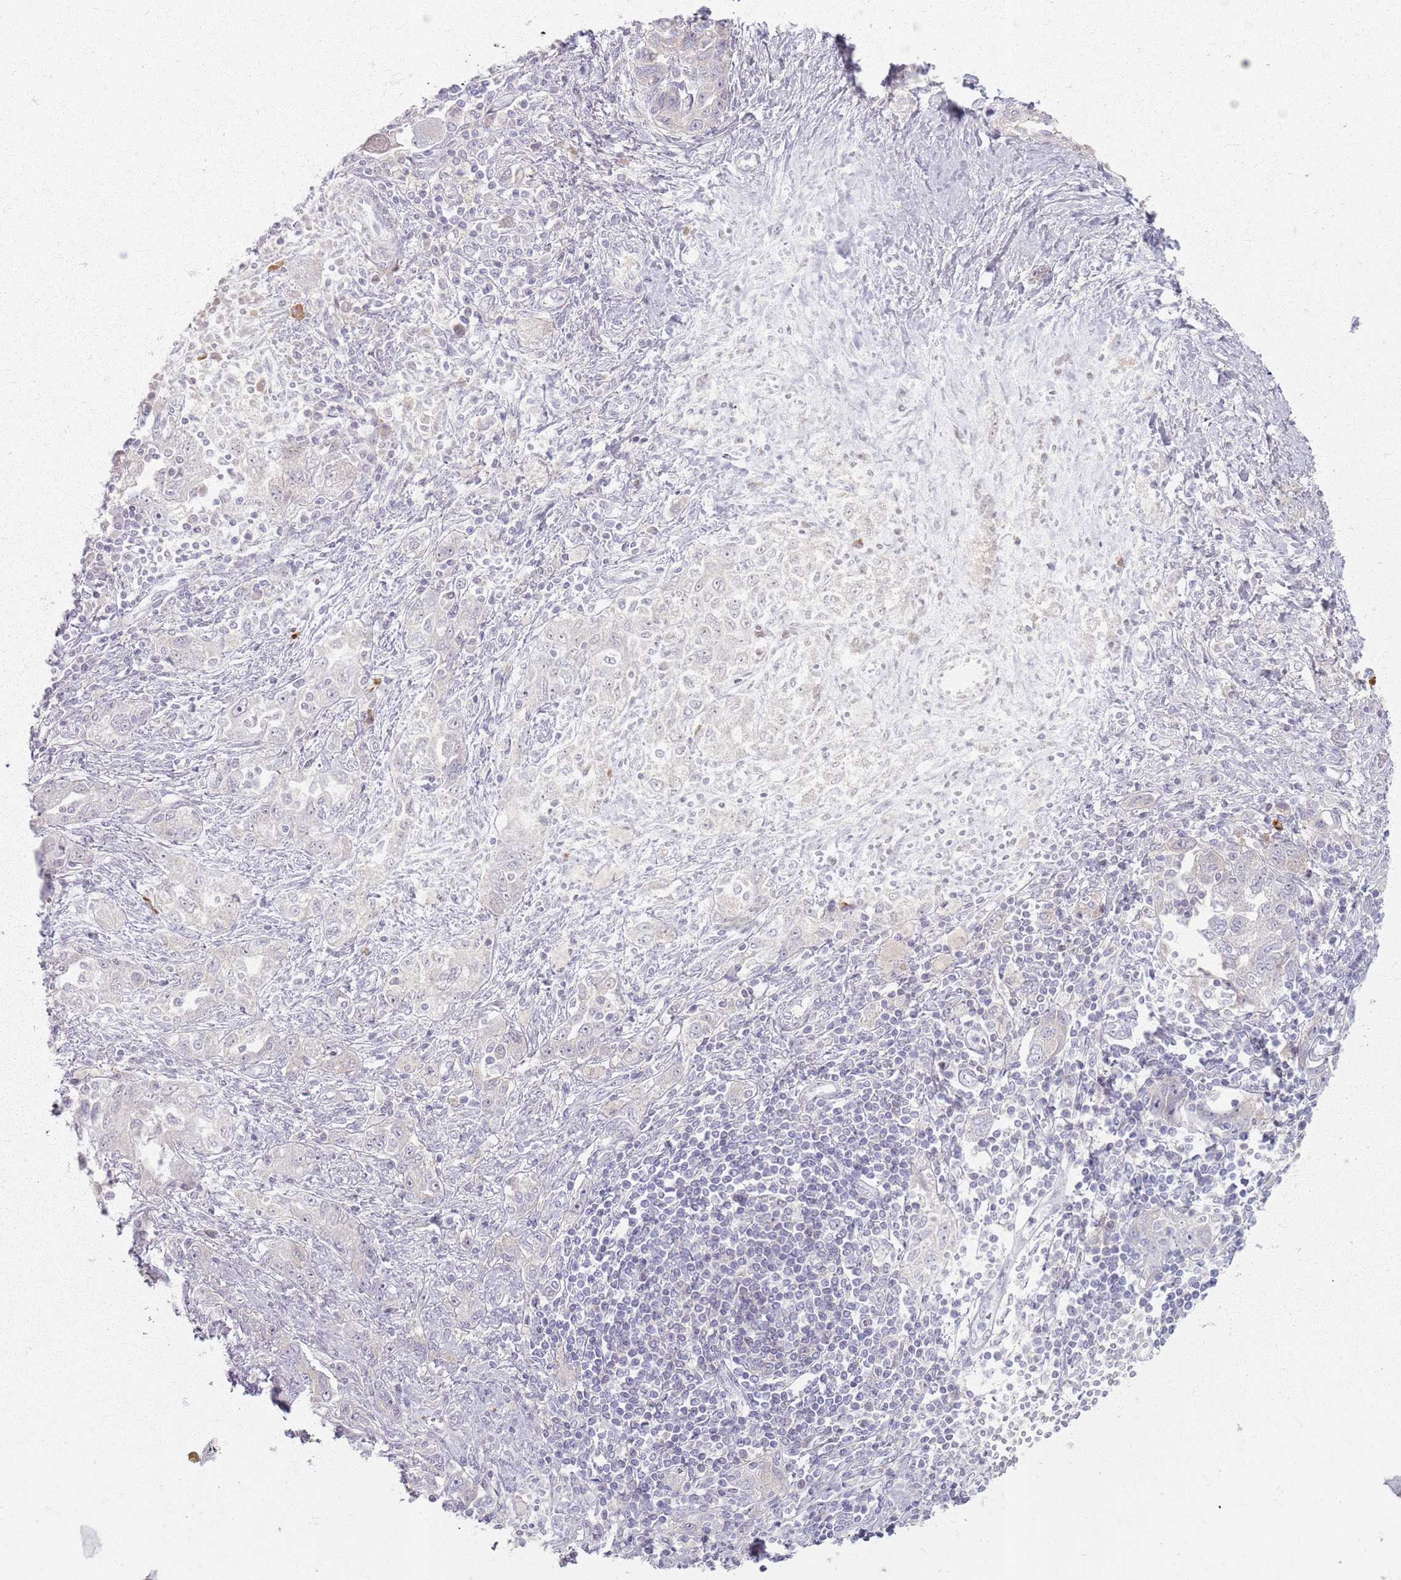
{"staining": {"intensity": "negative", "quantity": "none", "location": "none"}, "tissue": "ovarian cancer", "cell_type": "Tumor cells", "image_type": "cancer", "snomed": [{"axis": "morphology", "description": "Carcinoma, NOS"}, {"axis": "morphology", "description": "Cystadenocarcinoma, serous, NOS"}, {"axis": "topography", "description": "Ovary"}], "caption": "Immunohistochemistry (IHC) histopathology image of neoplastic tissue: ovarian cancer (serous cystadenocarcinoma) stained with DAB (3,3'-diaminobenzidine) demonstrates no significant protein staining in tumor cells.", "gene": "CRIPT", "patient": {"sex": "female", "age": 69}}